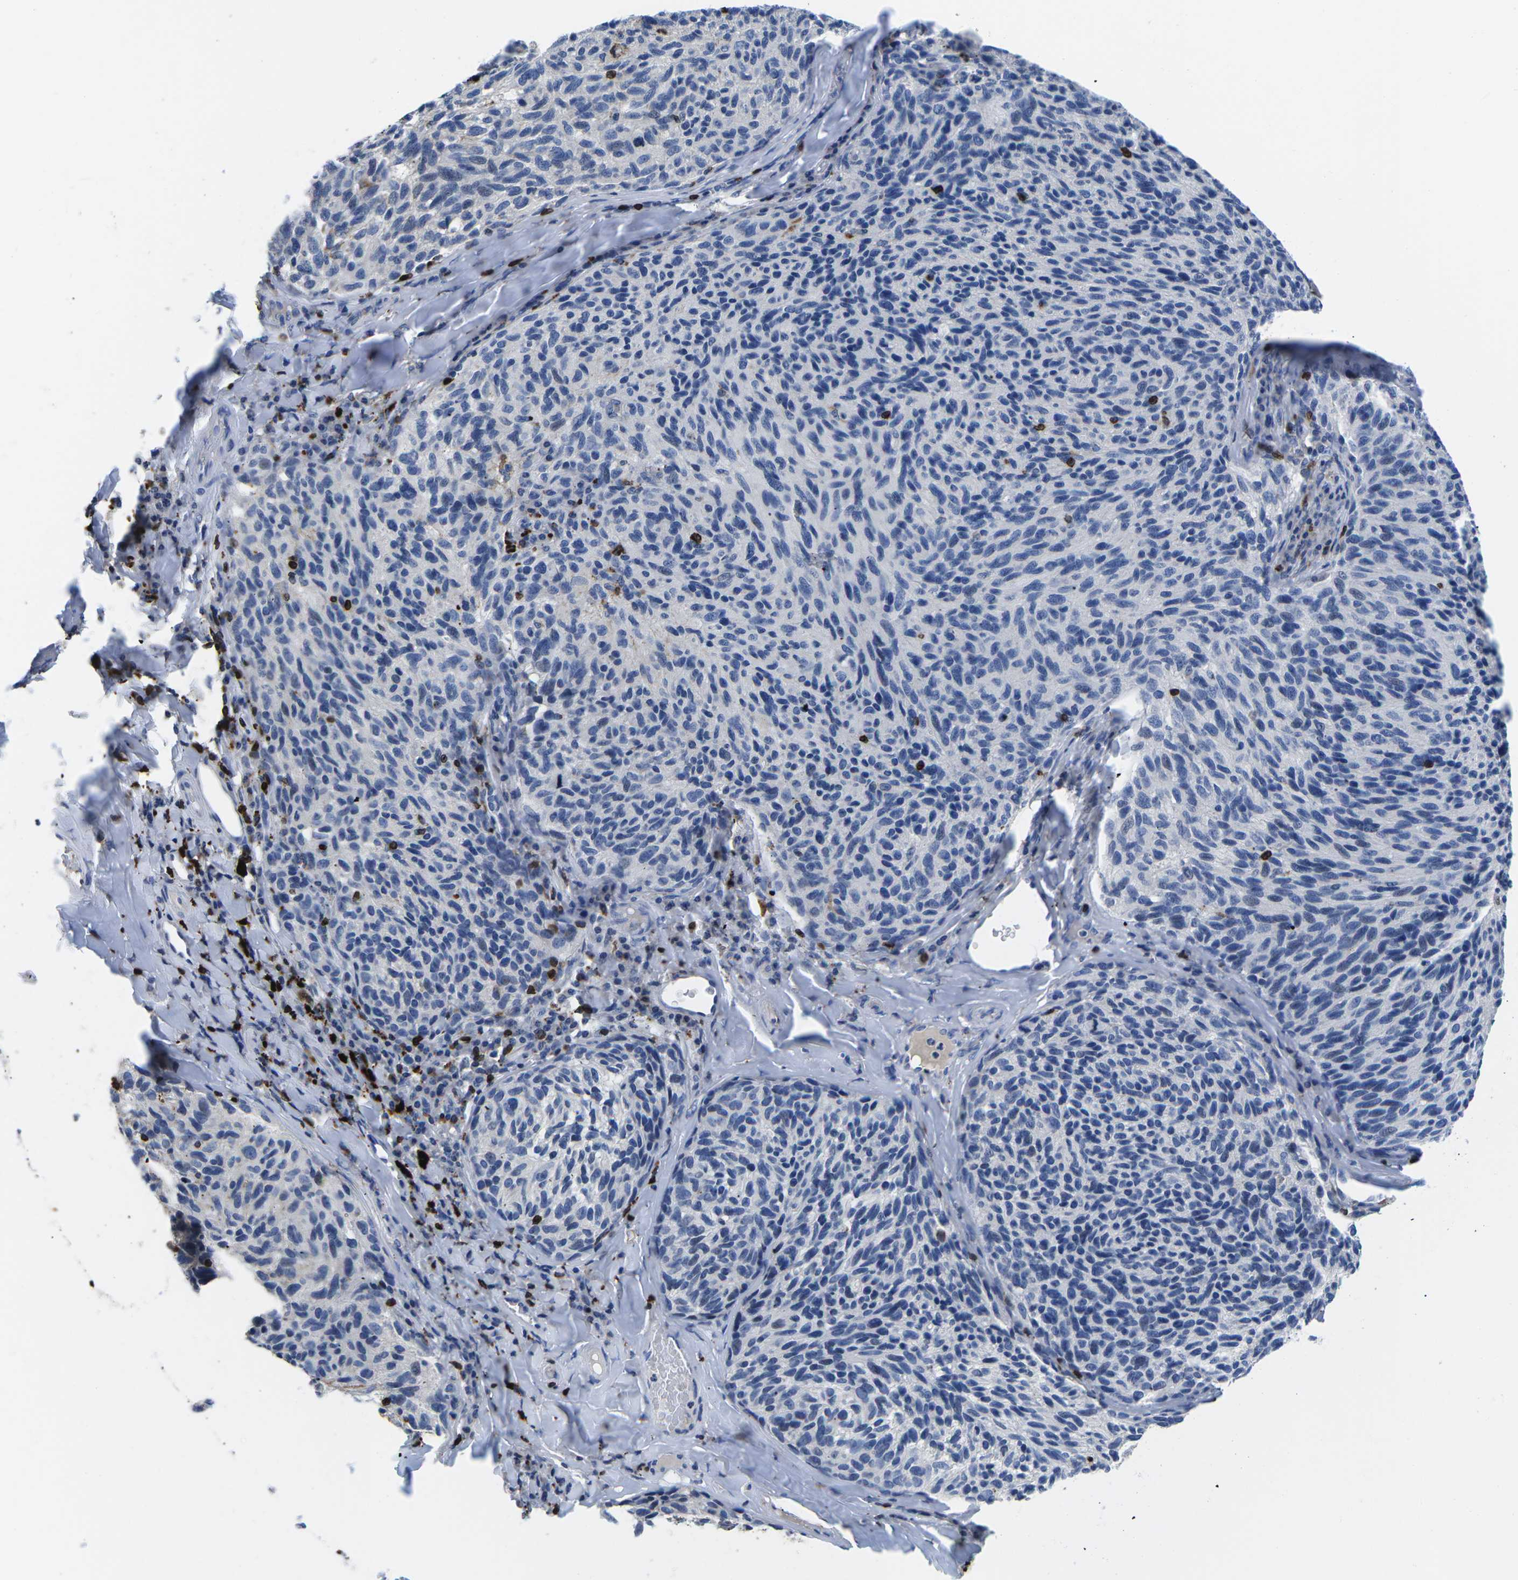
{"staining": {"intensity": "negative", "quantity": "none", "location": "none"}, "tissue": "melanoma", "cell_type": "Tumor cells", "image_type": "cancer", "snomed": [{"axis": "morphology", "description": "Malignant melanoma, NOS"}, {"axis": "topography", "description": "Skin"}], "caption": "A histopathology image of human malignant melanoma is negative for staining in tumor cells.", "gene": "CTSW", "patient": {"sex": "female", "age": 73}}